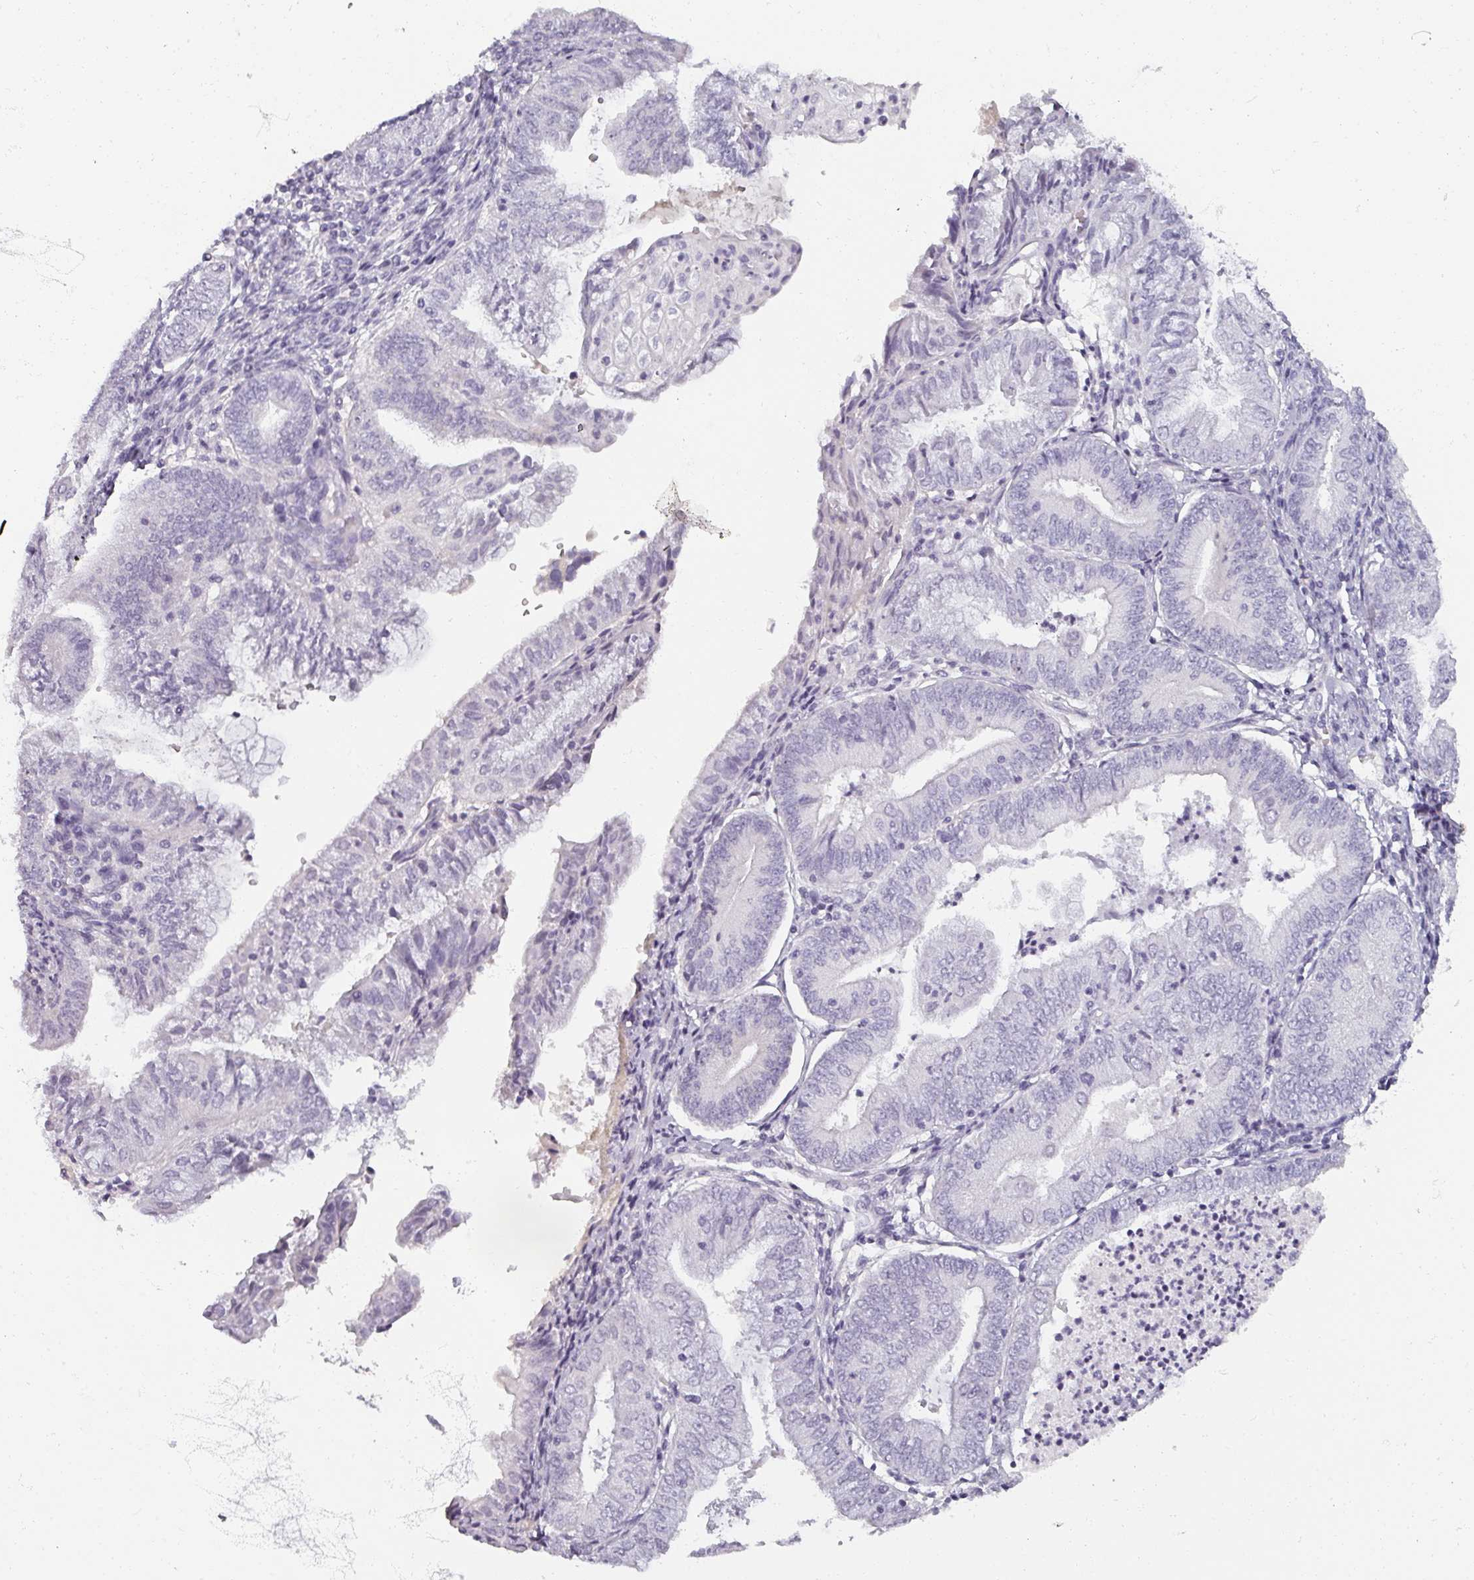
{"staining": {"intensity": "negative", "quantity": "none", "location": "none"}, "tissue": "endometrial cancer", "cell_type": "Tumor cells", "image_type": "cancer", "snomed": [{"axis": "morphology", "description": "Adenocarcinoma, NOS"}, {"axis": "topography", "description": "Endometrium"}], "caption": "Immunohistochemistry (IHC) histopathology image of neoplastic tissue: endometrial adenocarcinoma stained with DAB (3,3'-diaminobenzidine) shows no significant protein positivity in tumor cells.", "gene": "REG3G", "patient": {"sex": "female", "age": 55}}